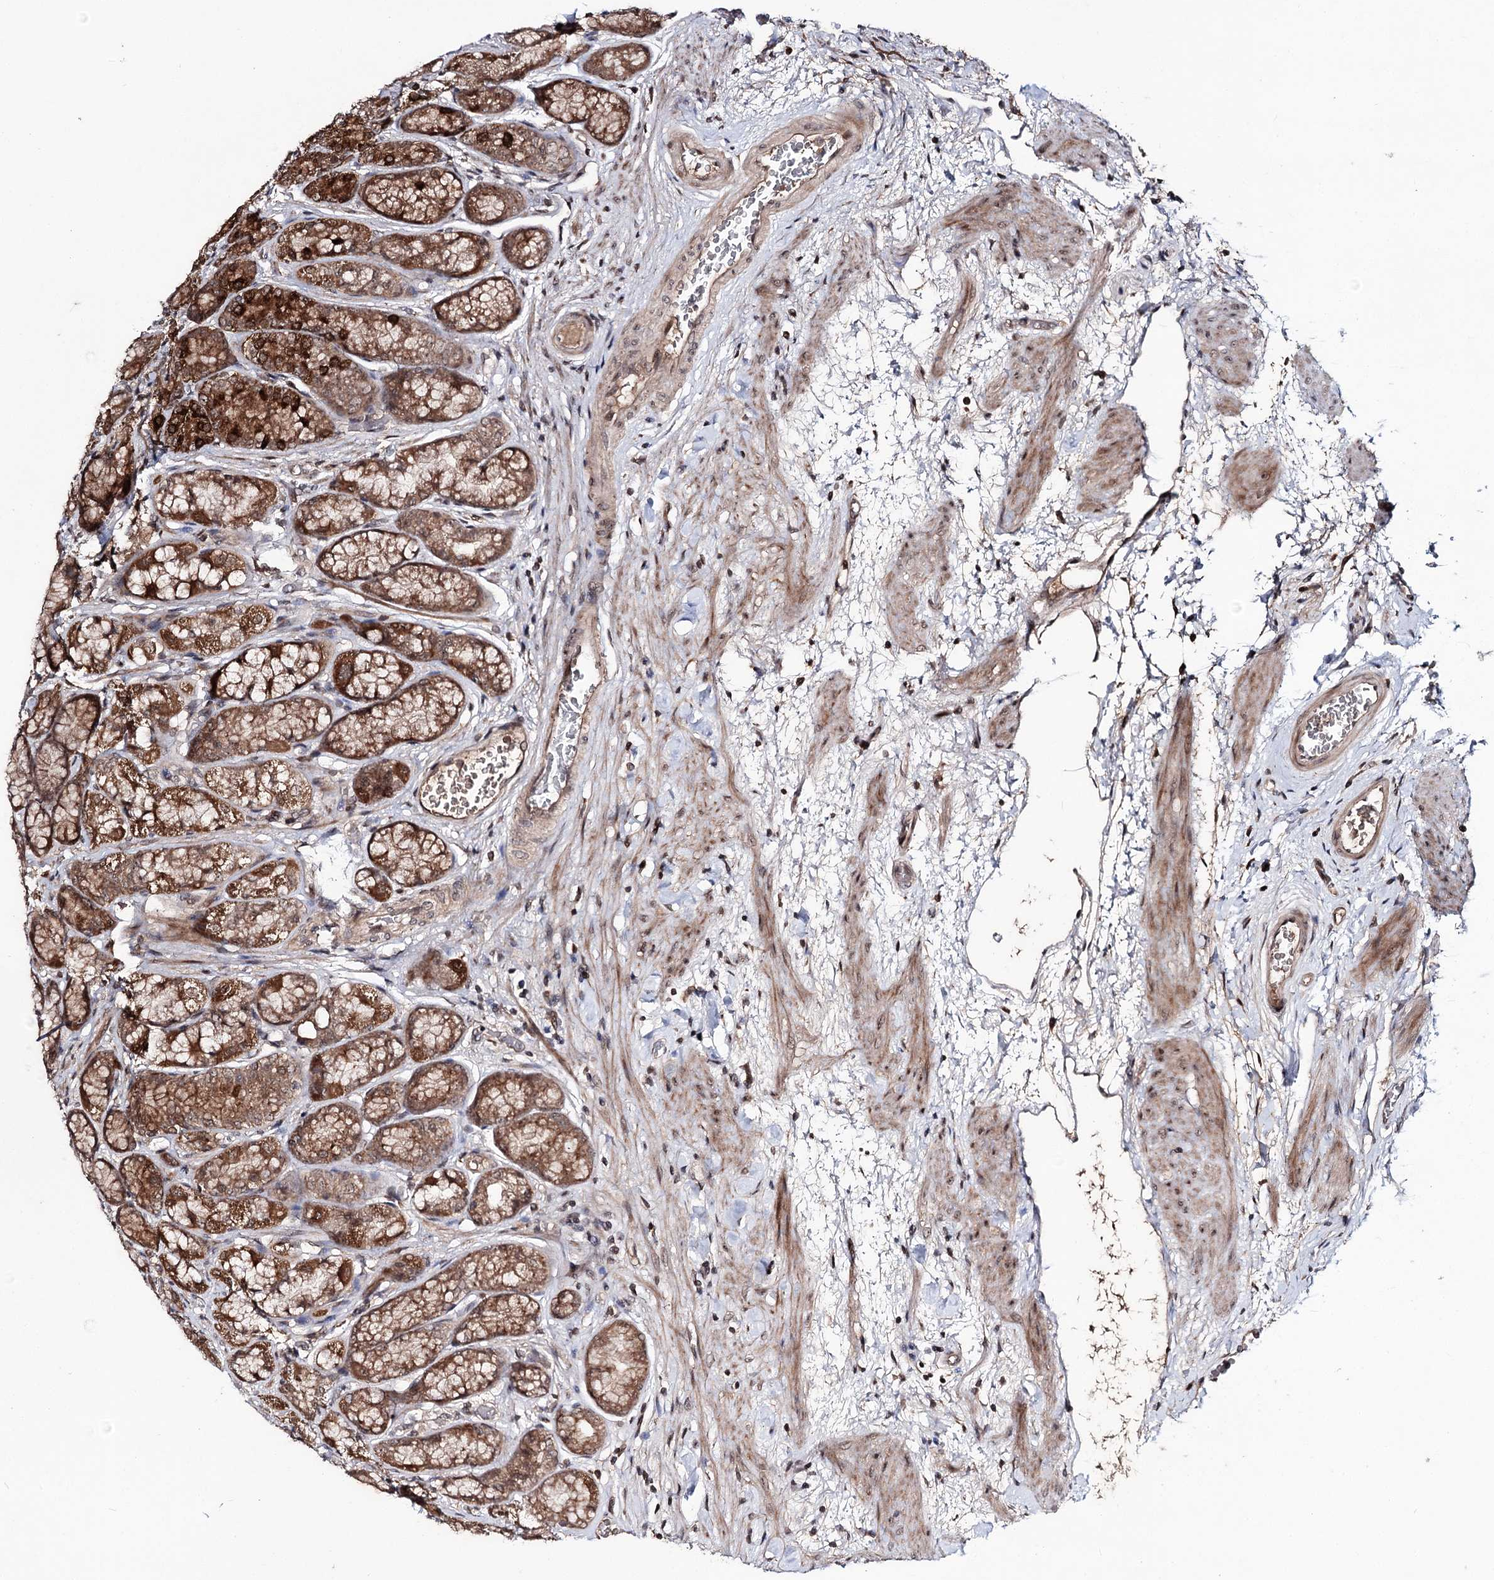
{"staining": {"intensity": "strong", "quantity": "25%-75%", "location": "cytoplasmic/membranous,nuclear"}, "tissue": "stomach", "cell_type": "Glandular cells", "image_type": "normal", "snomed": [{"axis": "morphology", "description": "Normal tissue, NOS"}, {"axis": "morphology", "description": "Adenocarcinoma, NOS"}, {"axis": "morphology", "description": "Adenocarcinoma, High grade"}, {"axis": "topography", "description": "Stomach, upper"}, {"axis": "topography", "description": "Stomach"}], "caption": "Strong cytoplasmic/membranous,nuclear staining for a protein is identified in about 25%-75% of glandular cells of unremarkable stomach using immunohistochemistry.", "gene": "FAM53B", "patient": {"sex": "female", "age": 65}}